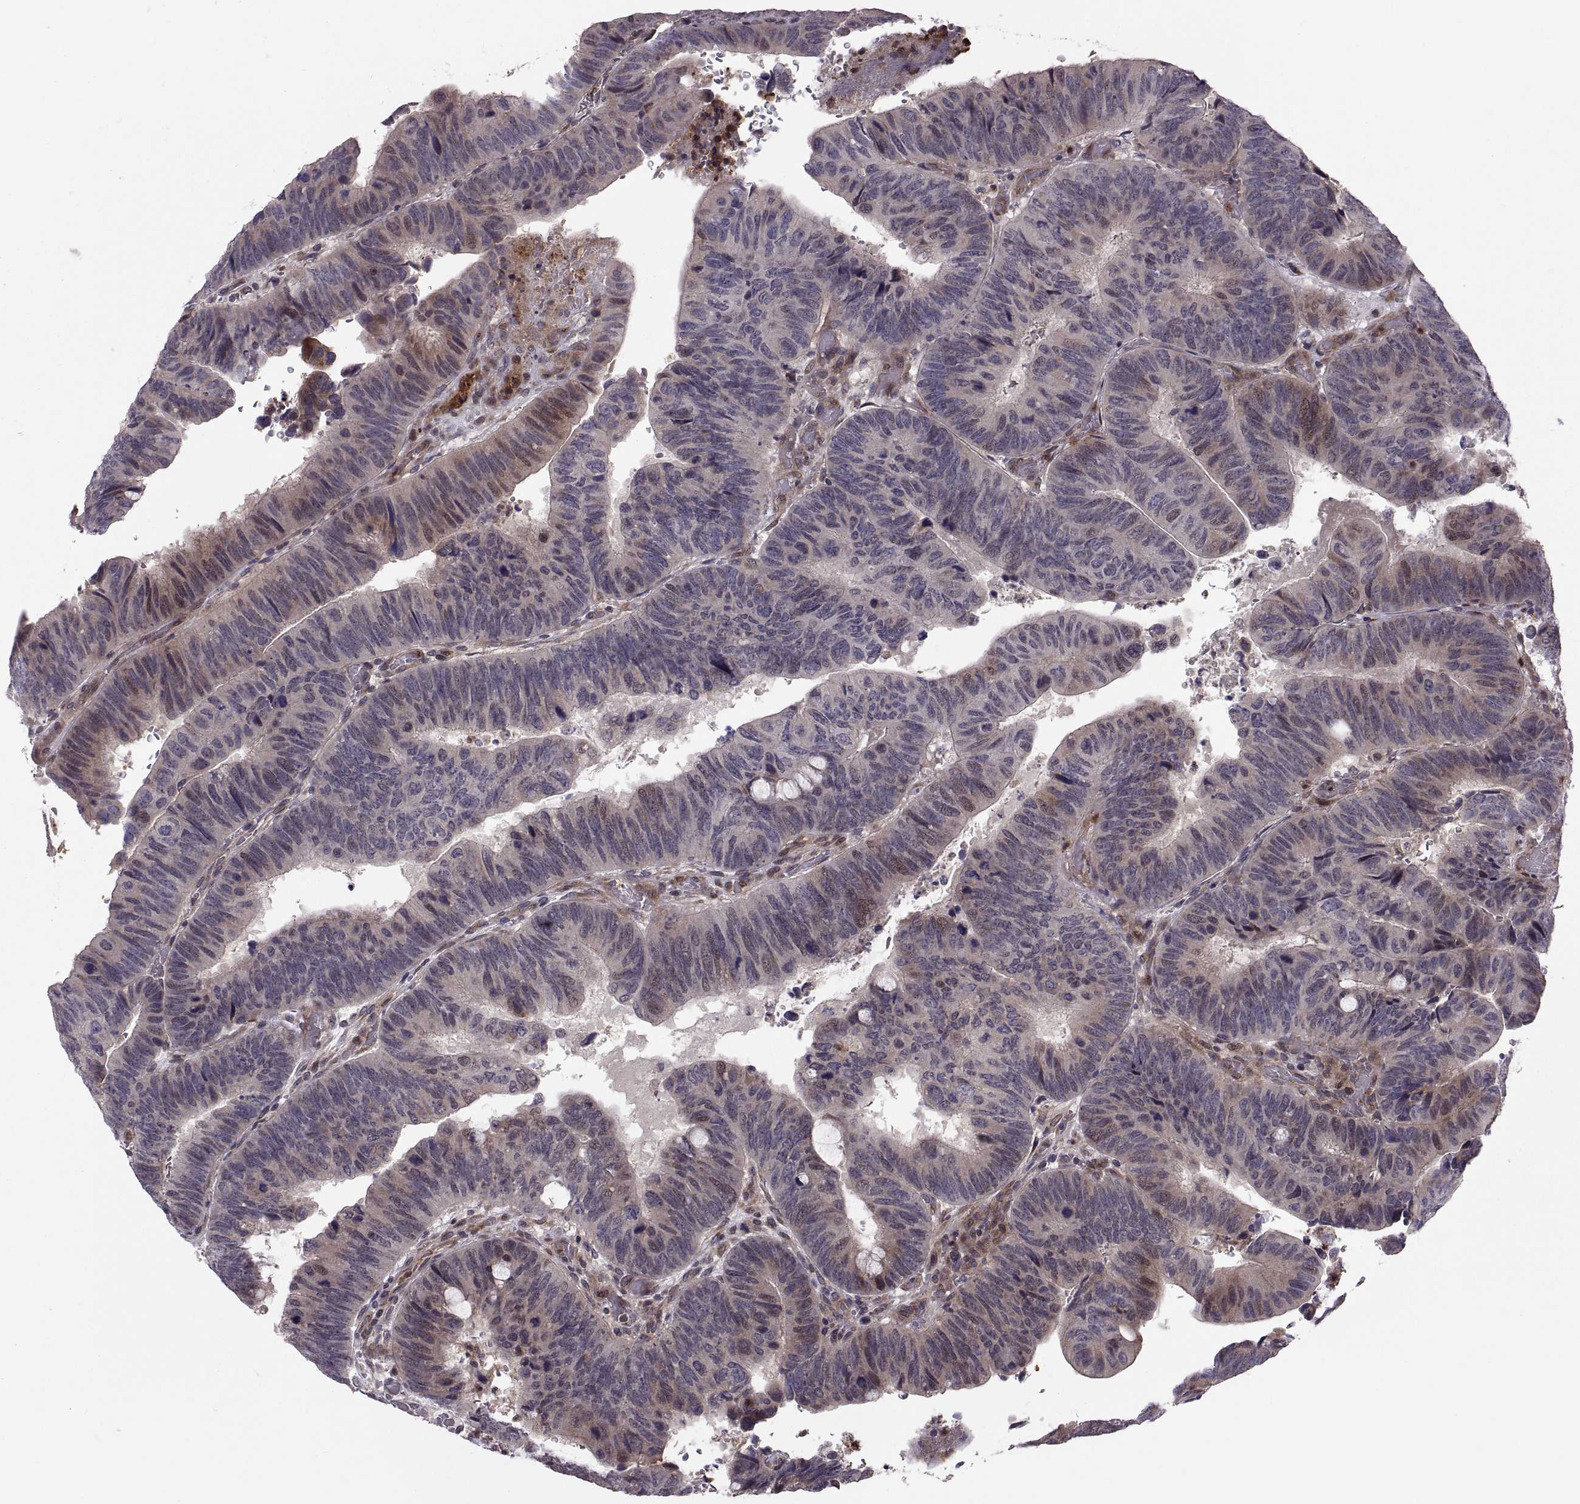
{"staining": {"intensity": "weak", "quantity": "<25%", "location": "cytoplasmic/membranous"}, "tissue": "colorectal cancer", "cell_type": "Tumor cells", "image_type": "cancer", "snomed": [{"axis": "morphology", "description": "Normal tissue, NOS"}, {"axis": "morphology", "description": "Adenocarcinoma, NOS"}, {"axis": "topography", "description": "Rectum"}], "caption": "Immunohistochemical staining of human colorectal cancer displays no significant positivity in tumor cells.", "gene": "TESC", "patient": {"sex": "male", "age": 92}}